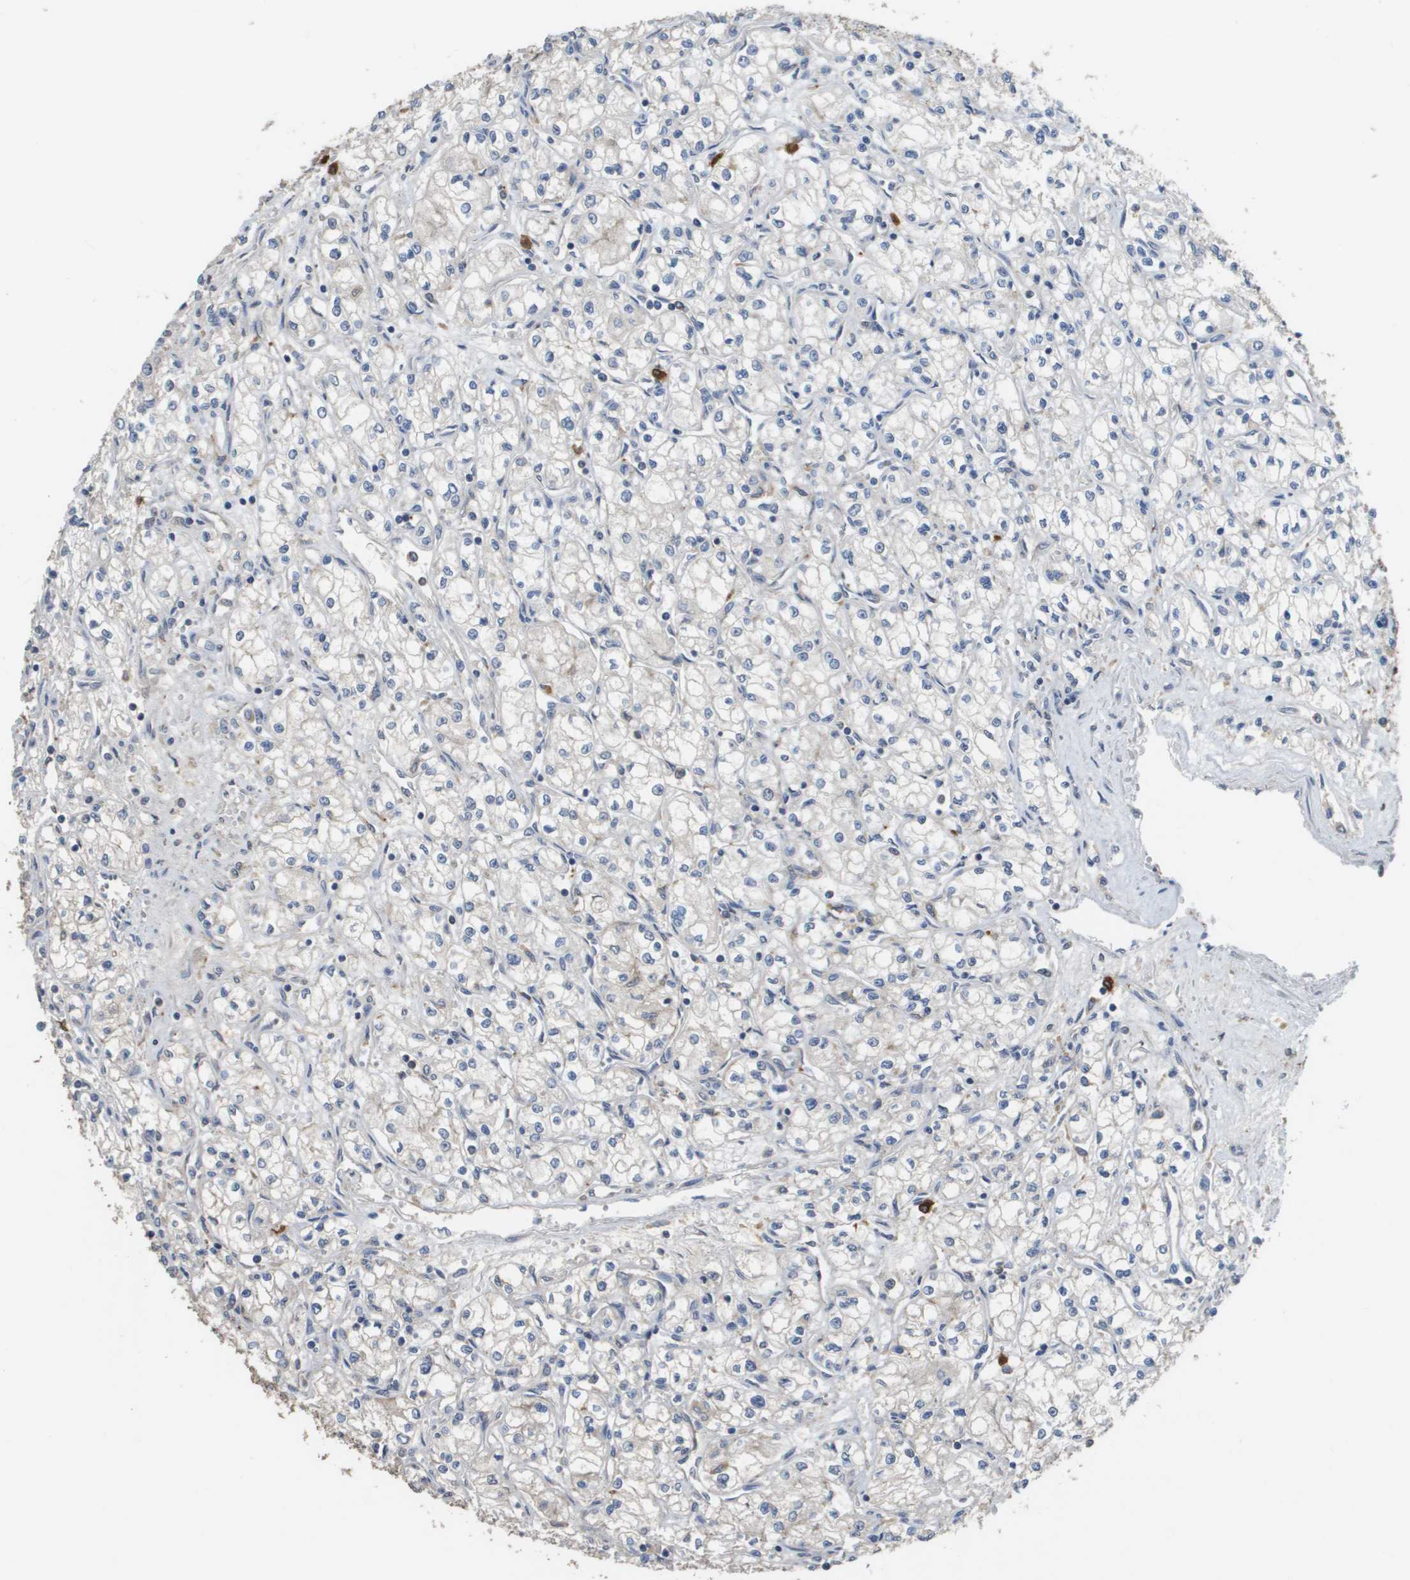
{"staining": {"intensity": "weak", "quantity": "<25%", "location": "cytoplasmic/membranous"}, "tissue": "renal cancer", "cell_type": "Tumor cells", "image_type": "cancer", "snomed": [{"axis": "morphology", "description": "Normal tissue, NOS"}, {"axis": "morphology", "description": "Adenocarcinoma, NOS"}, {"axis": "topography", "description": "Kidney"}], "caption": "This is a micrograph of IHC staining of renal adenocarcinoma, which shows no expression in tumor cells.", "gene": "RAB27B", "patient": {"sex": "male", "age": 59}}